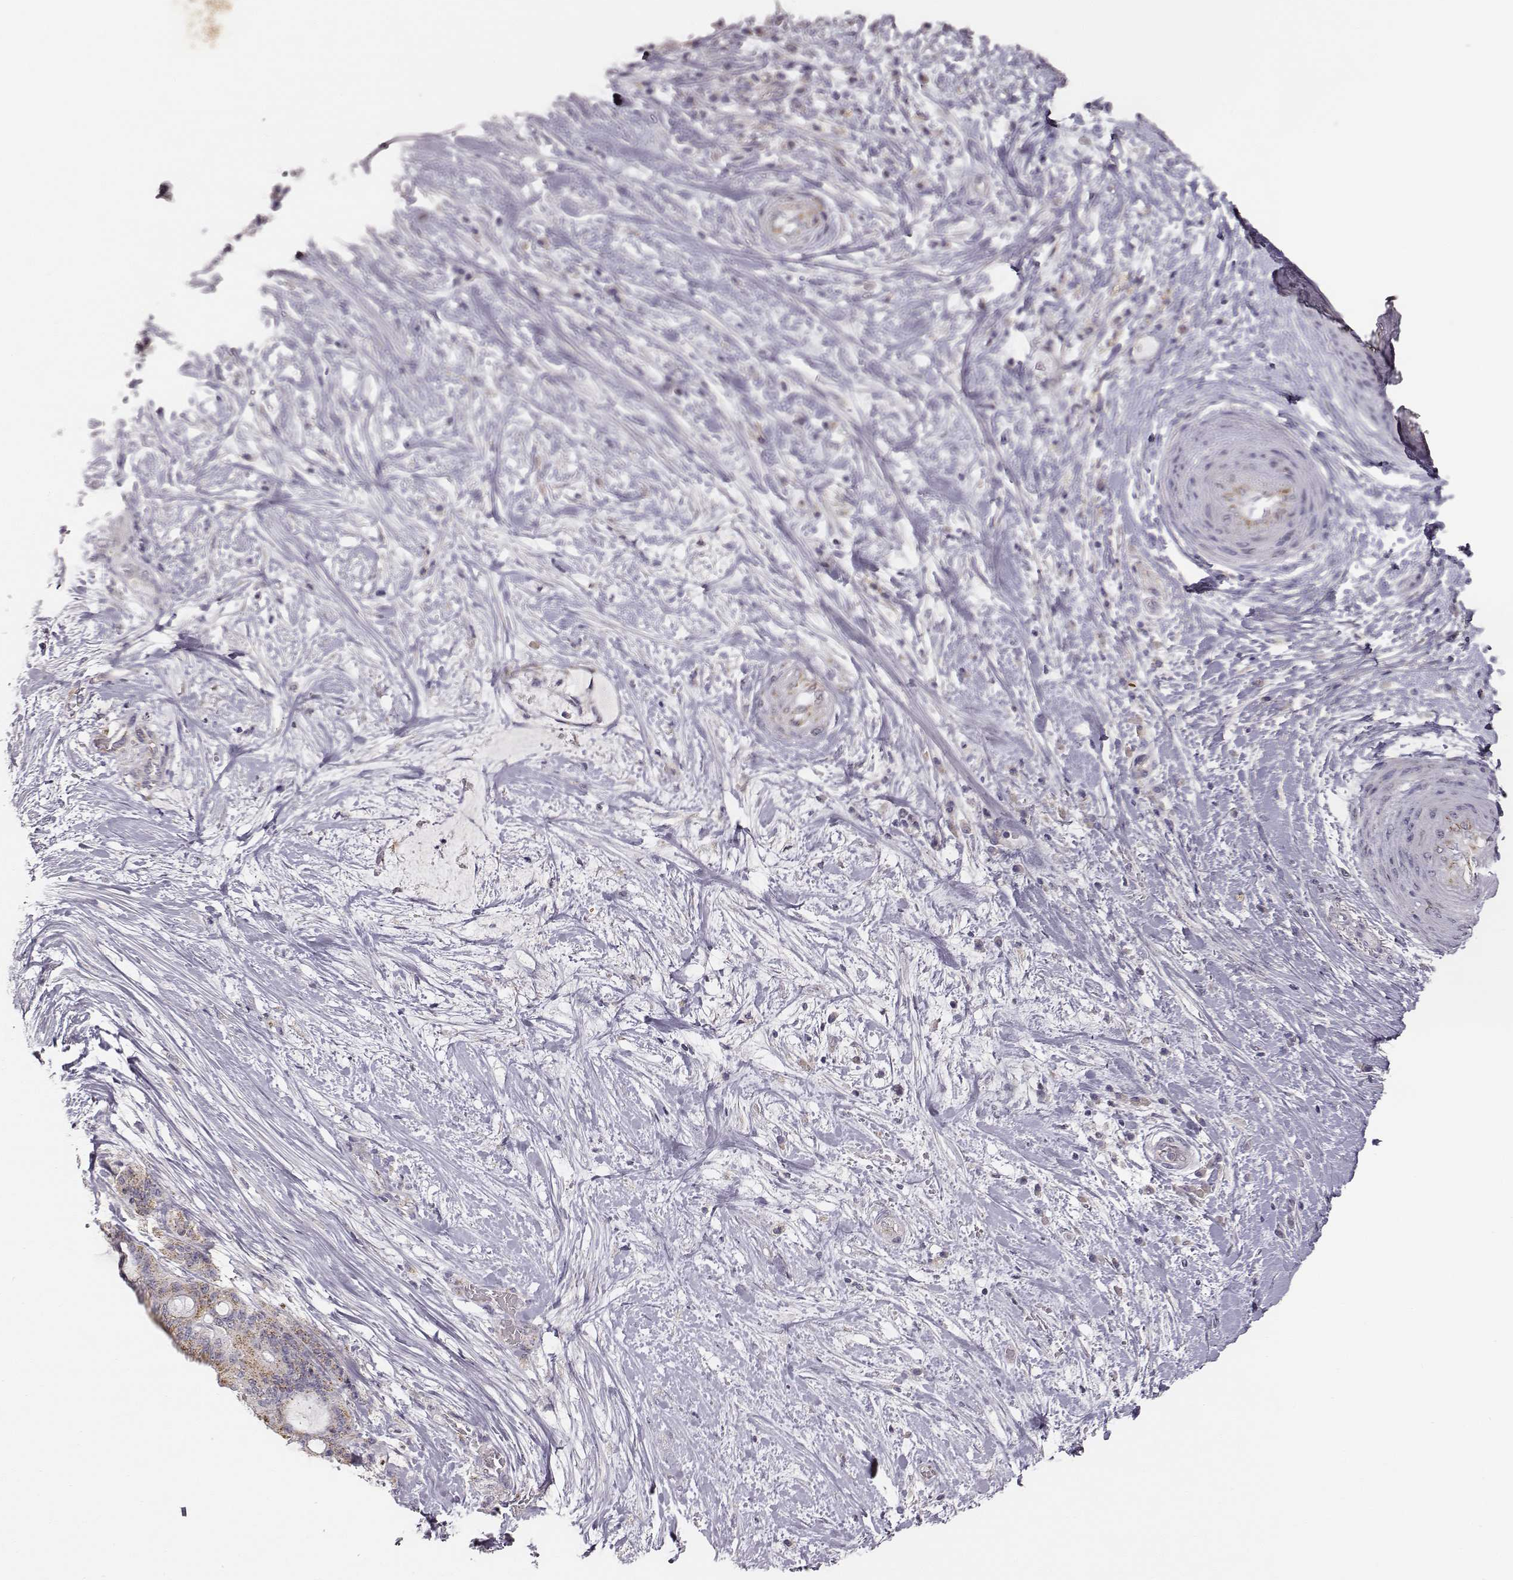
{"staining": {"intensity": "moderate", "quantity": "25%-75%", "location": "cytoplasmic/membranous"}, "tissue": "liver cancer", "cell_type": "Tumor cells", "image_type": "cancer", "snomed": [{"axis": "morphology", "description": "Cholangiocarcinoma"}, {"axis": "topography", "description": "Liver"}], "caption": "Immunohistochemical staining of liver cancer displays moderate cytoplasmic/membranous protein staining in about 25%-75% of tumor cells.", "gene": "ABCD3", "patient": {"sex": "female", "age": 73}}